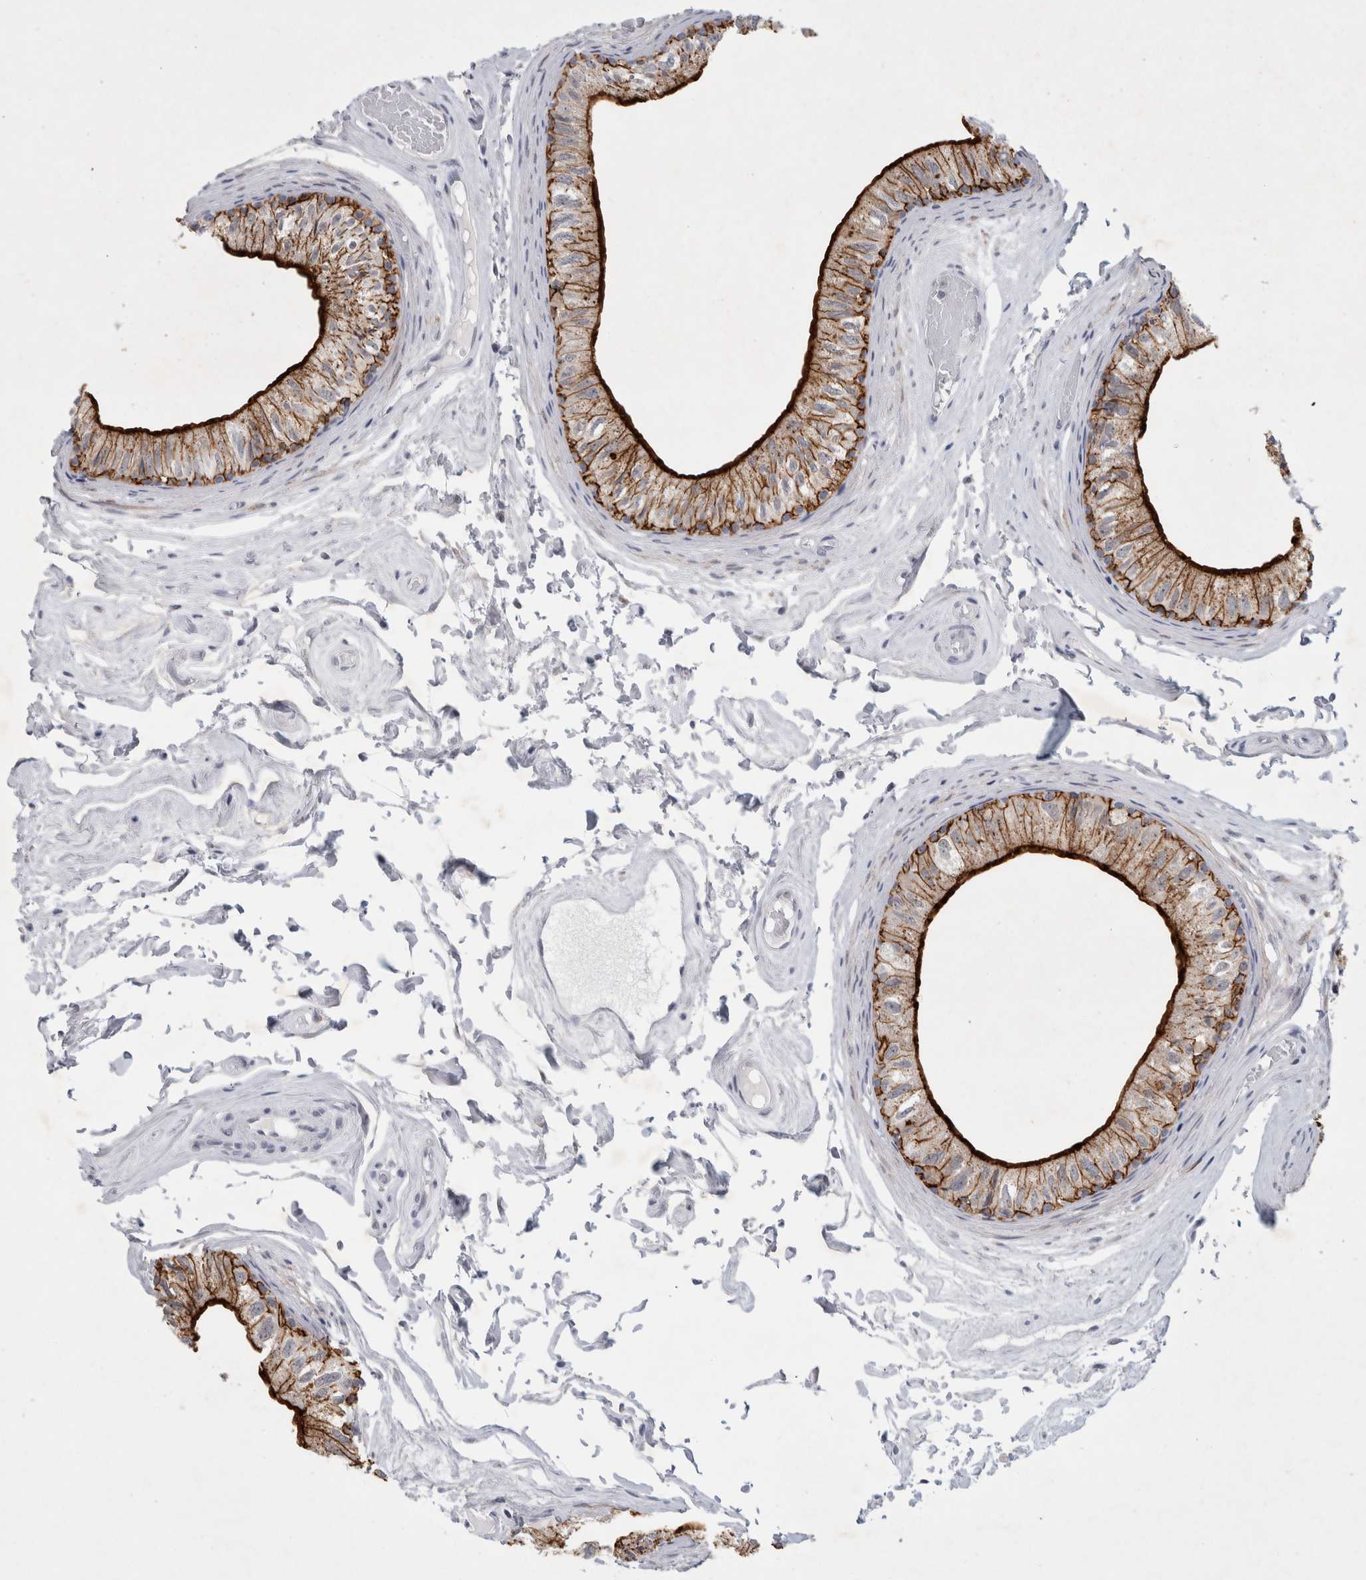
{"staining": {"intensity": "strong", "quantity": ">75%", "location": "cytoplasmic/membranous"}, "tissue": "epididymis", "cell_type": "Glandular cells", "image_type": "normal", "snomed": [{"axis": "morphology", "description": "Normal tissue, NOS"}, {"axis": "topography", "description": "Epididymis"}], "caption": "The histopathology image exhibits a brown stain indicating the presence of a protein in the cytoplasmic/membranous of glandular cells in epididymis. Using DAB (brown) and hematoxylin (blue) stains, captured at high magnification using brightfield microscopy.", "gene": "NIPA1", "patient": {"sex": "male", "age": 79}}